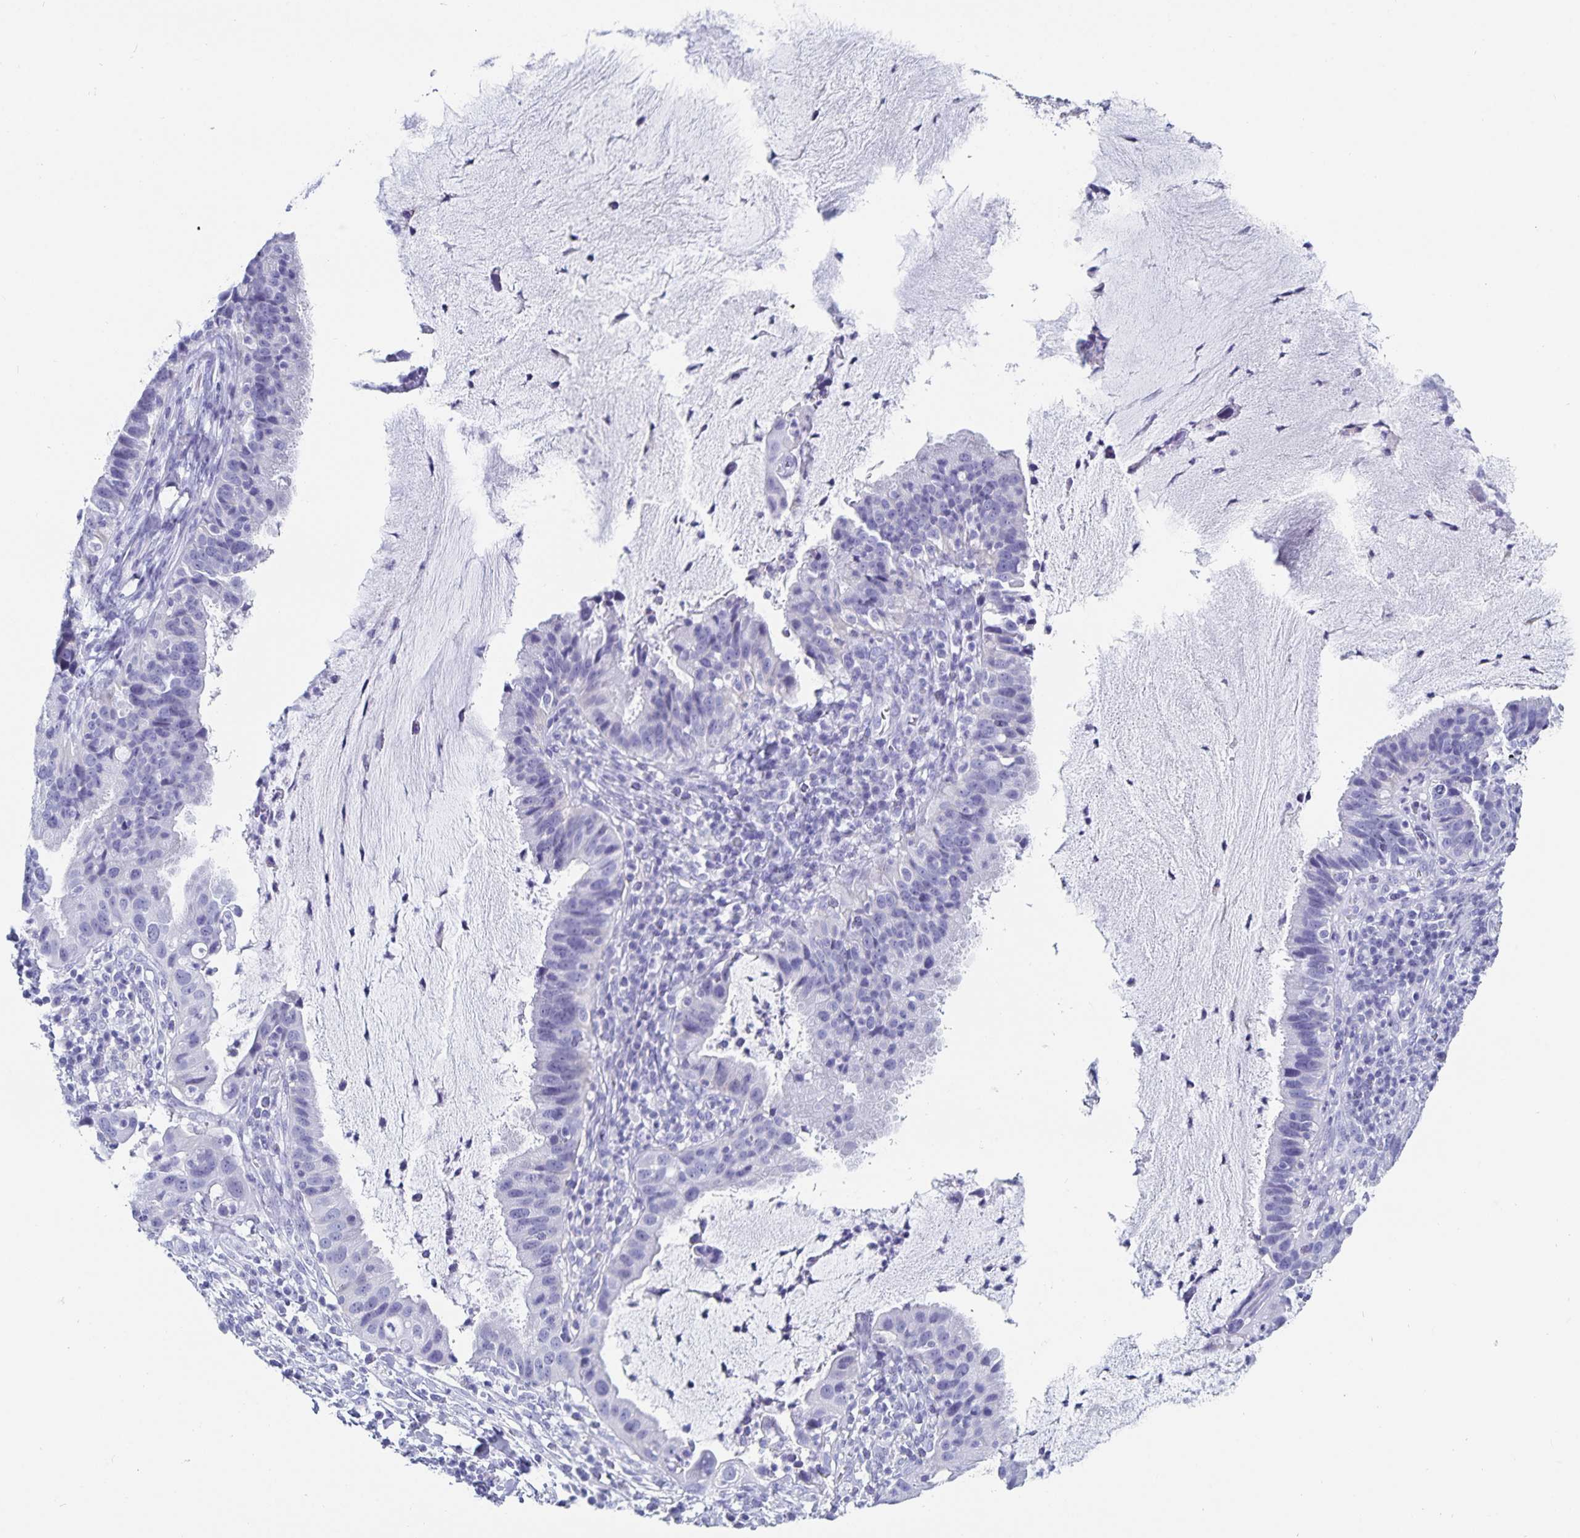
{"staining": {"intensity": "negative", "quantity": "none", "location": "none"}, "tissue": "cervical cancer", "cell_type": "Tumor cells", "image_type": "cancer", "snomed": [{"axis": "morphology", "description": "Adenocarcinoma, NOS"}, {"axis": "topography", "description": "Cervix"}], "caption": "DAB immunohistochemical staining of human adenocarcinoma (cervical) demonstrates no significant staining in tumor cells.", "gene": "C19orf73", "patient": {"sex": "female", "age": 34}}